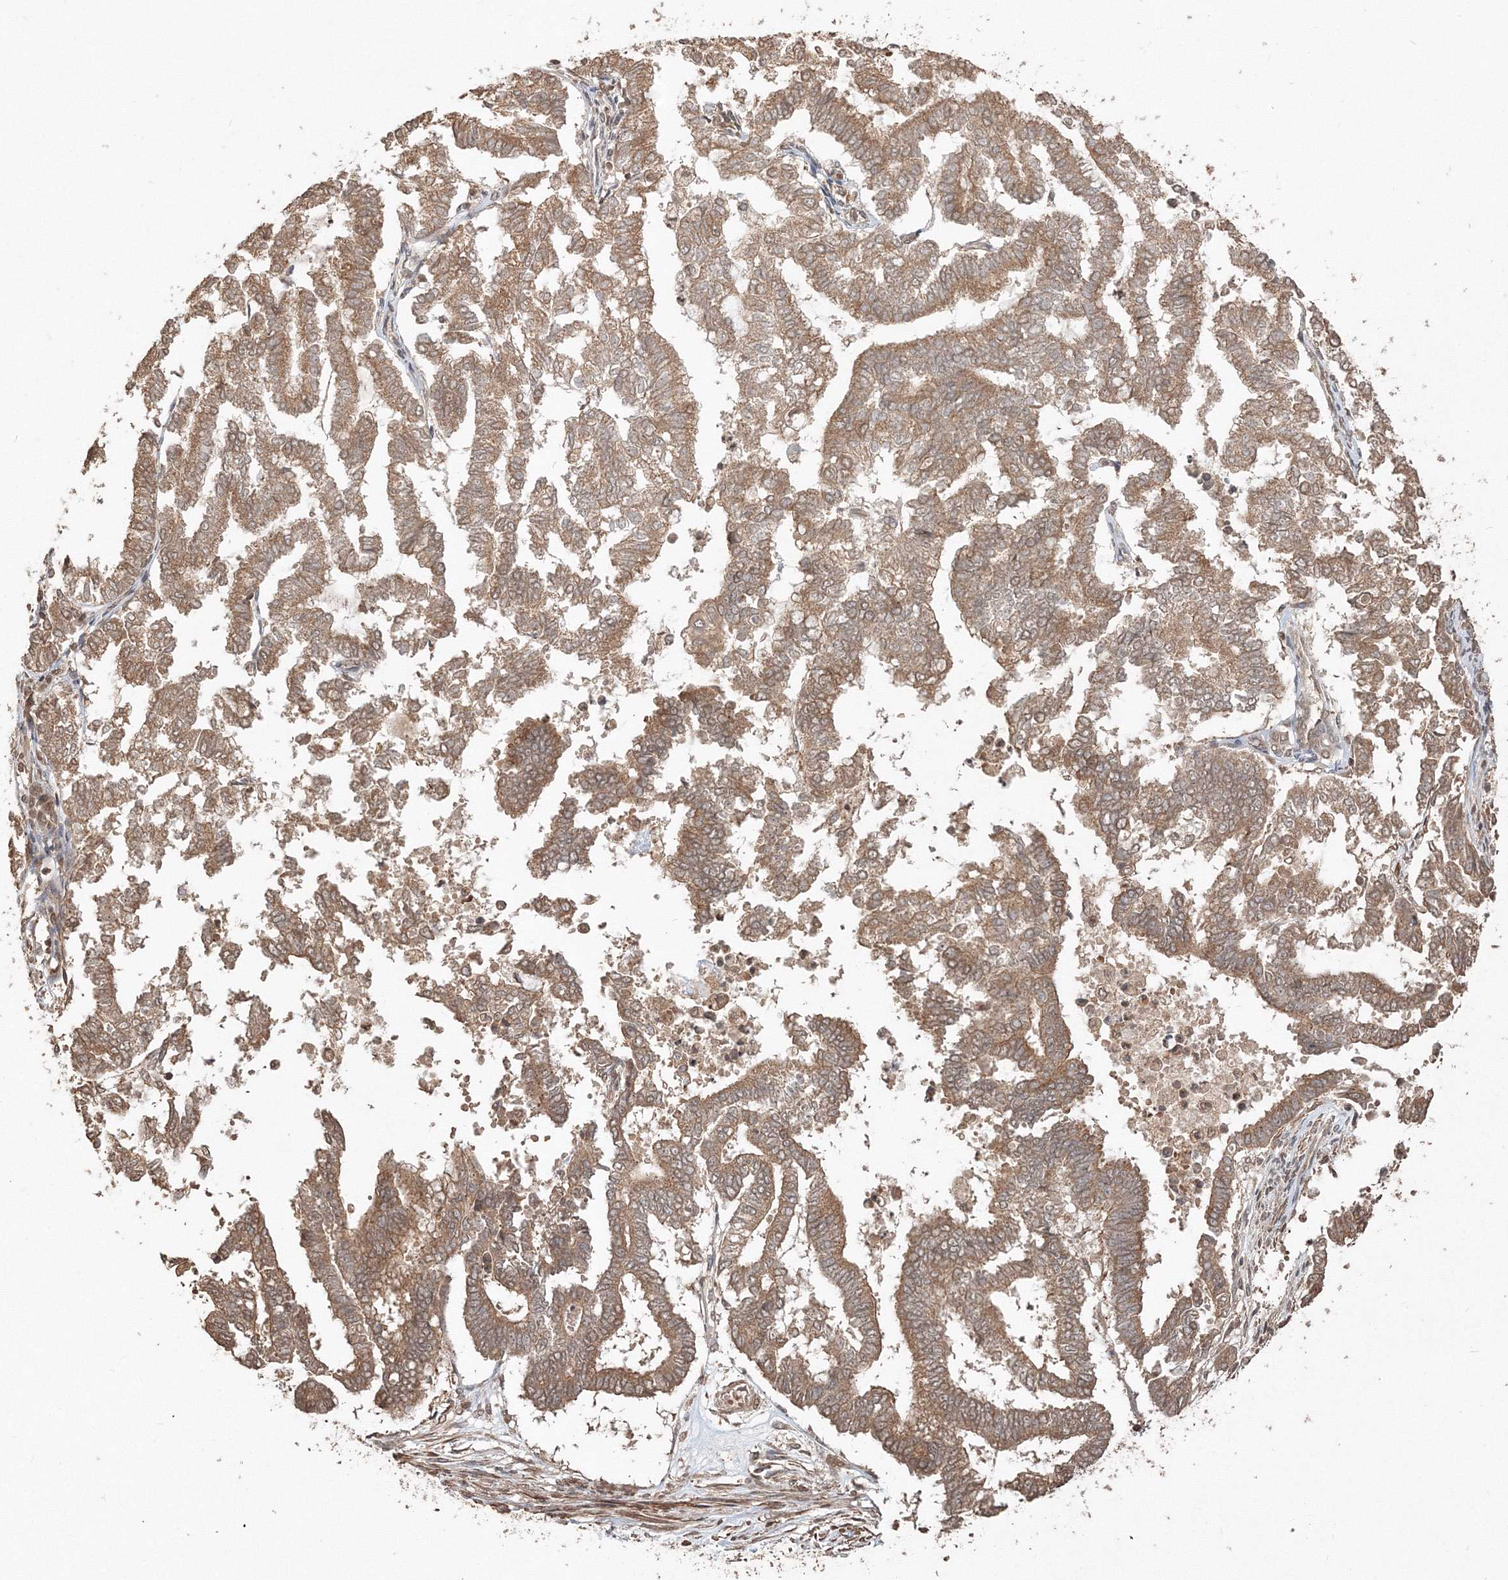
{"staining": {"intensity": "moderate", "quantity": ">75%", "location": "cytoplasmic/membranous"}, "tissue": "endometrial cancer", "cell_type": "Tumor cells", "image_type": "cancer", "snomed": [{"axis": "morphology", "description": "Necrosis, NOS"}, {"axis": "morphology", "description": "Adenocarcinoma, NOS"}, {"axis": "topography", "description": "Endometrium"}], "caption": "Endometrial adenocarcinoma stained with IHC demonstrates moderate cytoplasmic/membranous positivity in about >75% of tumor cells. The staining was performed using DAB (3,3'-diaminobenzidine), with brown indicating positive protein expression. Nuclei are stained blue with hematoxylin.", "gene": "CCDC122", "patient": {"sex": "female", "age": 79}}